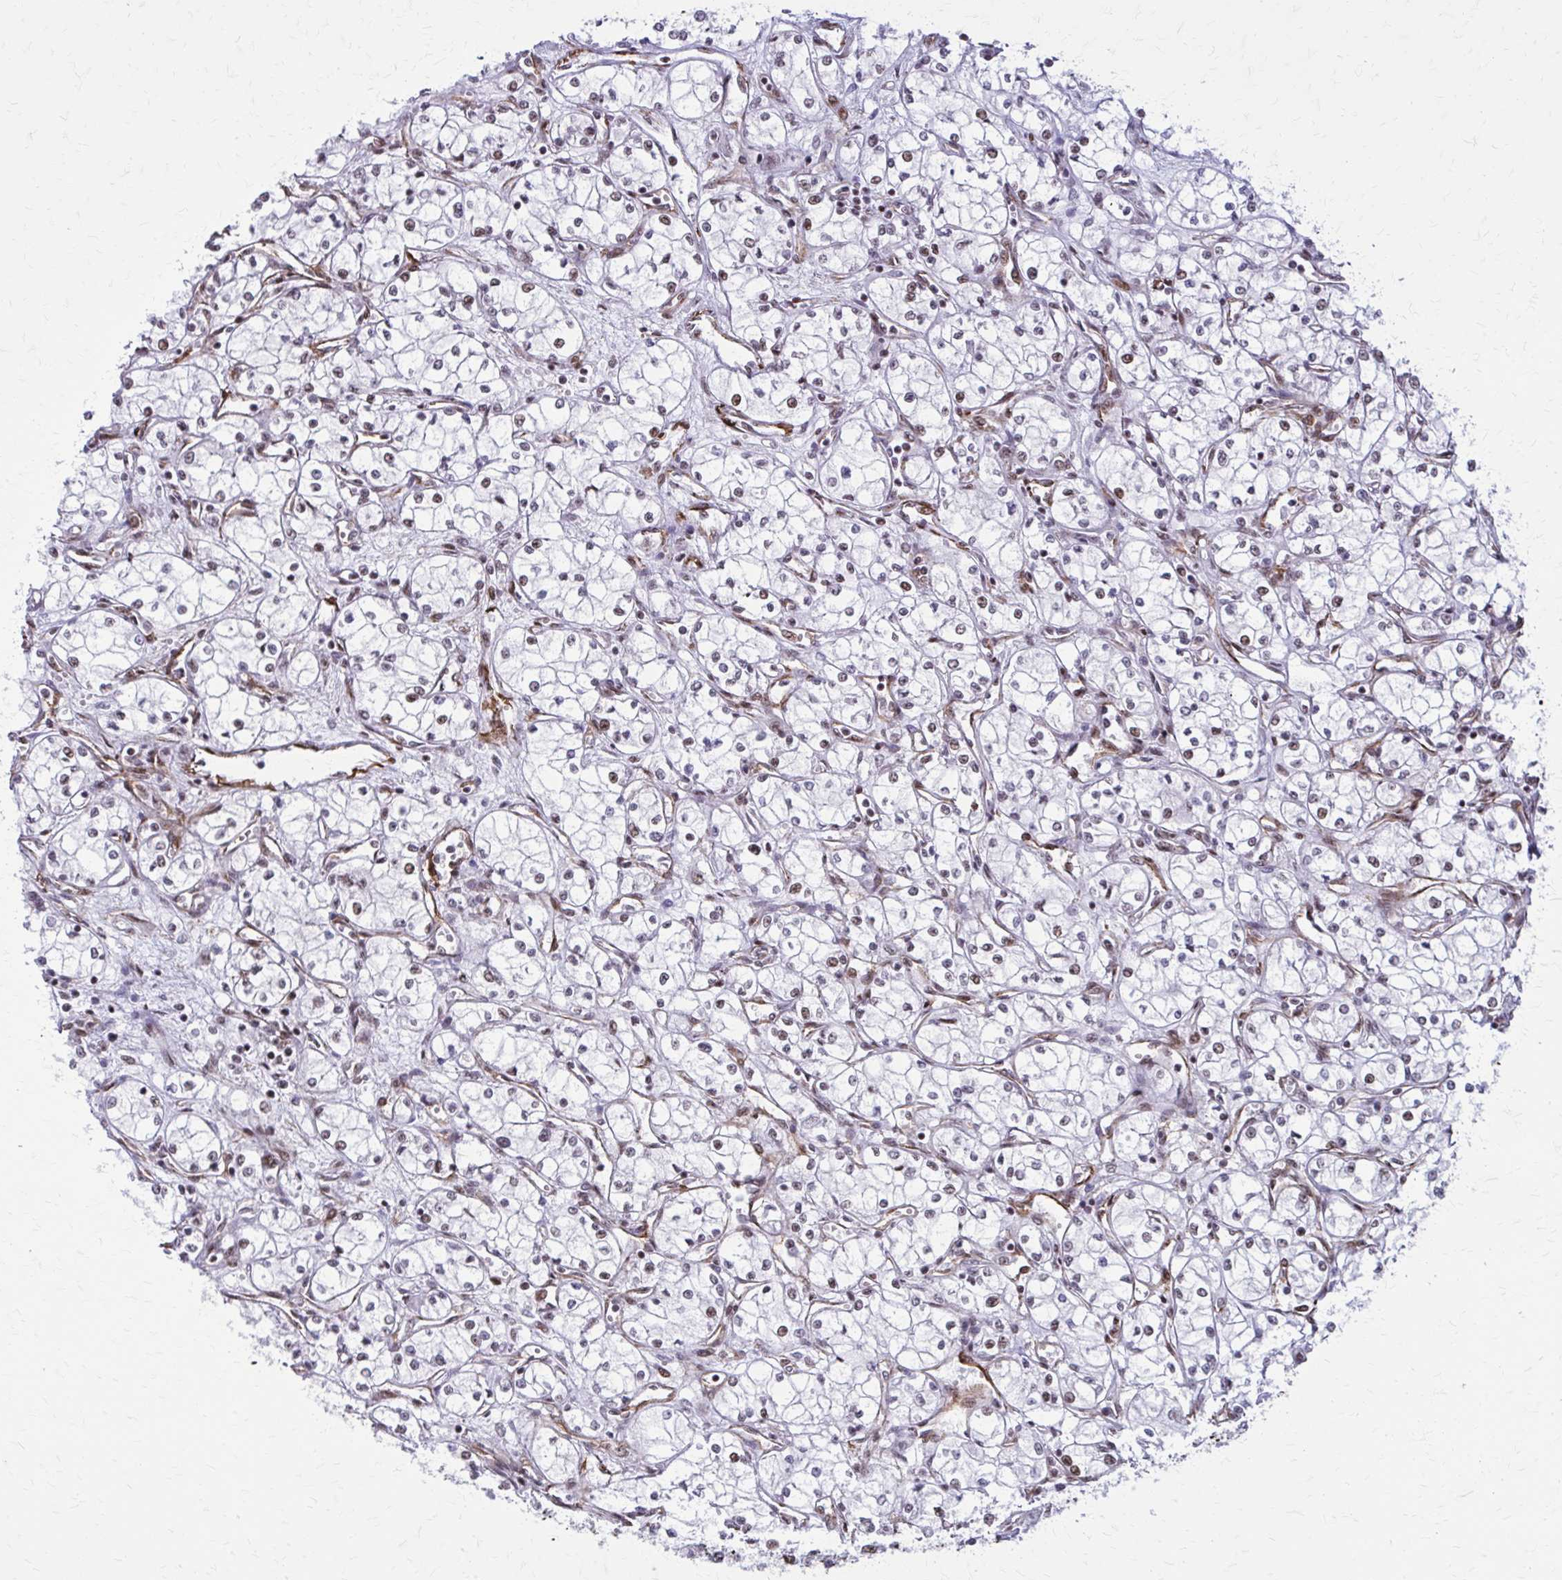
{"staining": {"intensity": "weak", "quantity": "<25%", "location": "nuclear"}, "tissue": "renal cancer", "cell_type": "Tumor cells", "image_type": "cancer", "snomed": [{"axis": "morphology", "description": "Normal tissue, NOS"}, {"axis": "morphology", "description": "Adenocarcinoma, NOS"}, {"axis": "topography", "description": "Kidney"}], "caption": "Renal adenocarcinoma was stained to show a protein in brown. There is no significant positivity in tumor cells.", "gene": "NRBF2", "patient": {"sex": "male", "age": 59}}